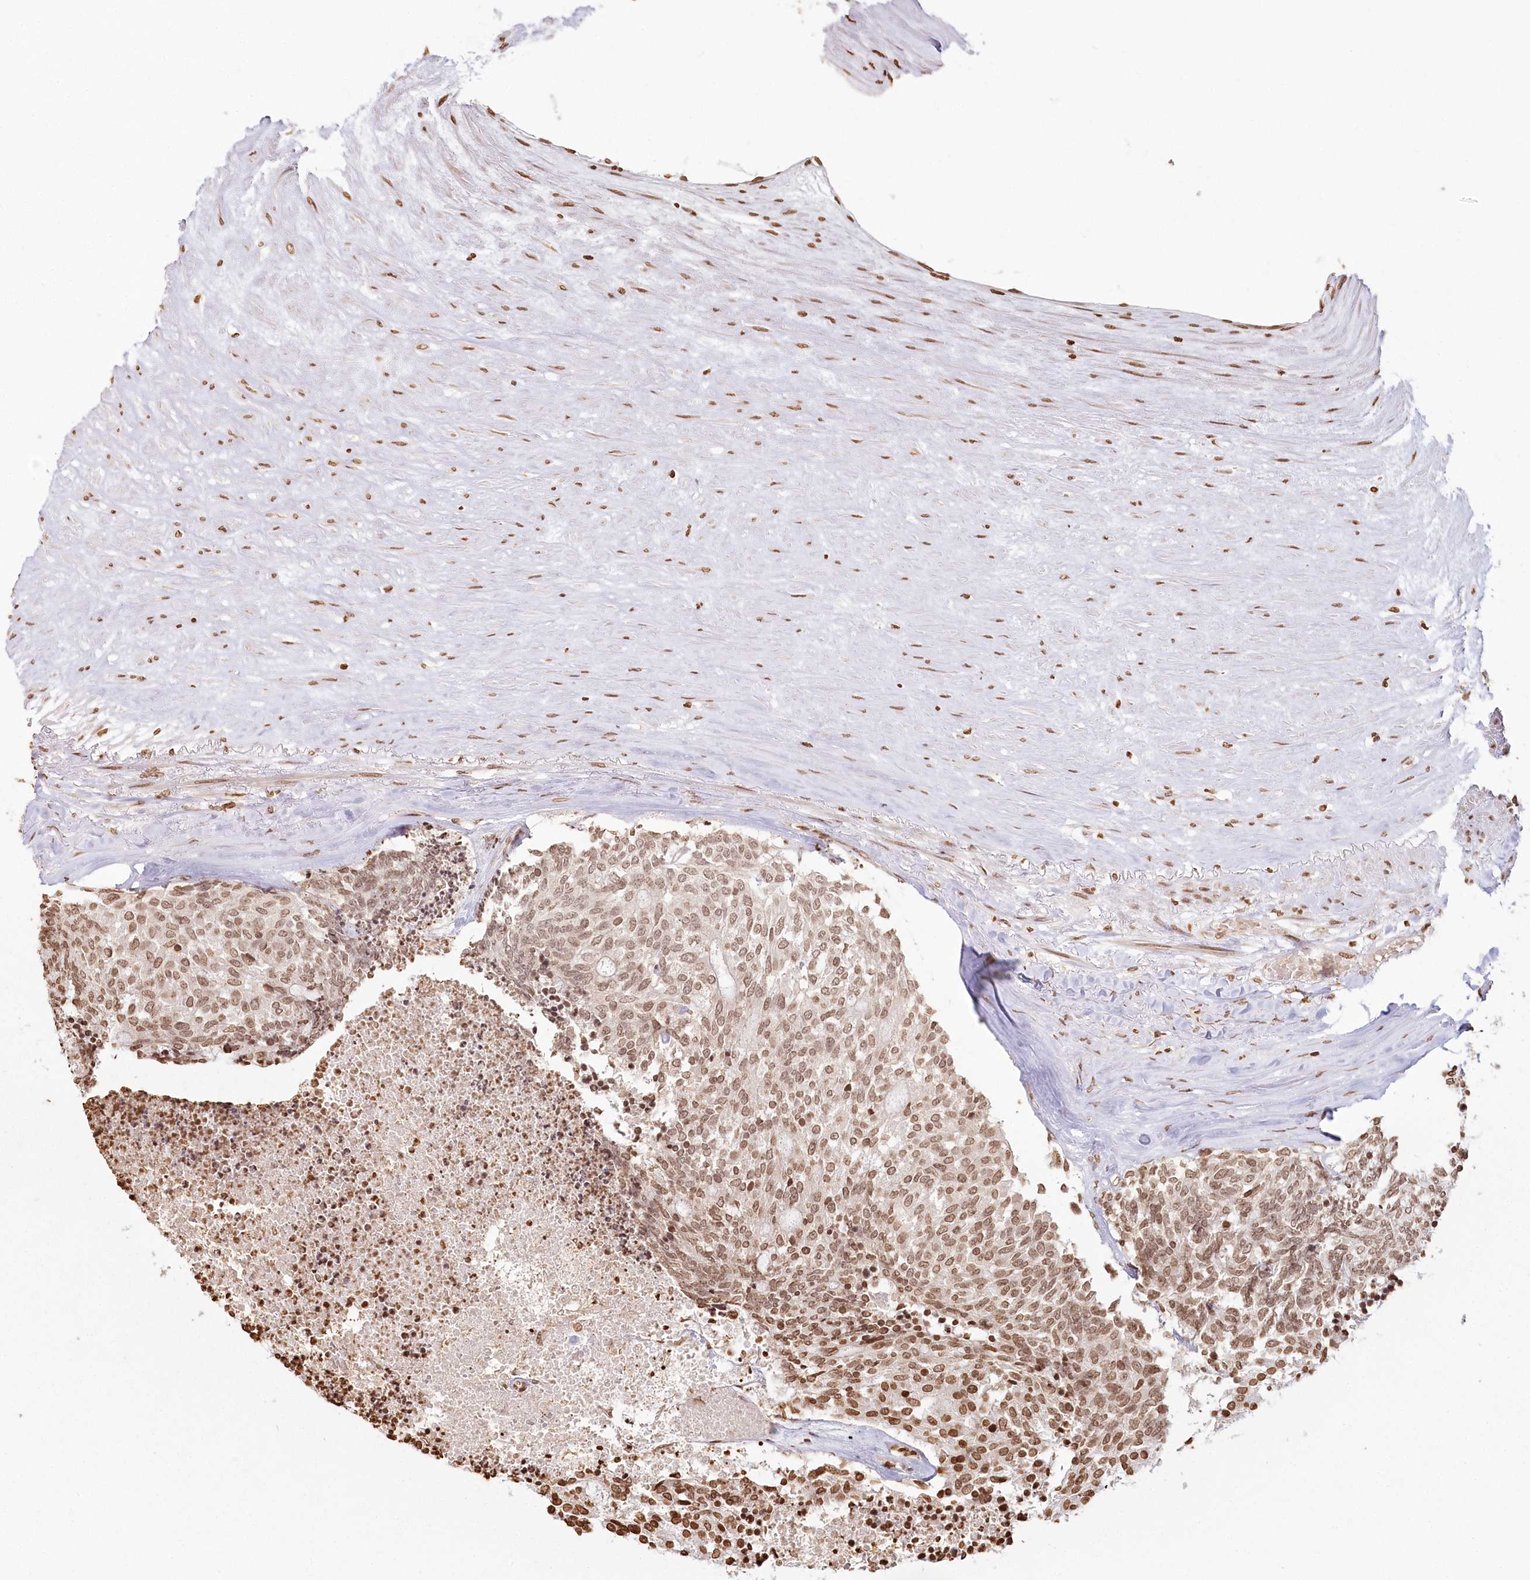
{"staining": {"intensity": "moderate", "quantity": ">75%", "location": "nuclear"}, "tissue": "carcinoid", "cell_type": "Tumor cells", "image_type": "cancer", "snomed": [{"axis": "morphology", "description": "Carcinoid, malignant, NOS"}, {"axis": "topography", "description": "Pancreas"}], "caption": "High-power microscopy captured an immunohistochemistry photomicrograph of carcinoid, revealing moderate nuclear expression in about >75% of tumor cells.", "gene": "FAM13A", "patient": {"sex": "female", "age": 54}}